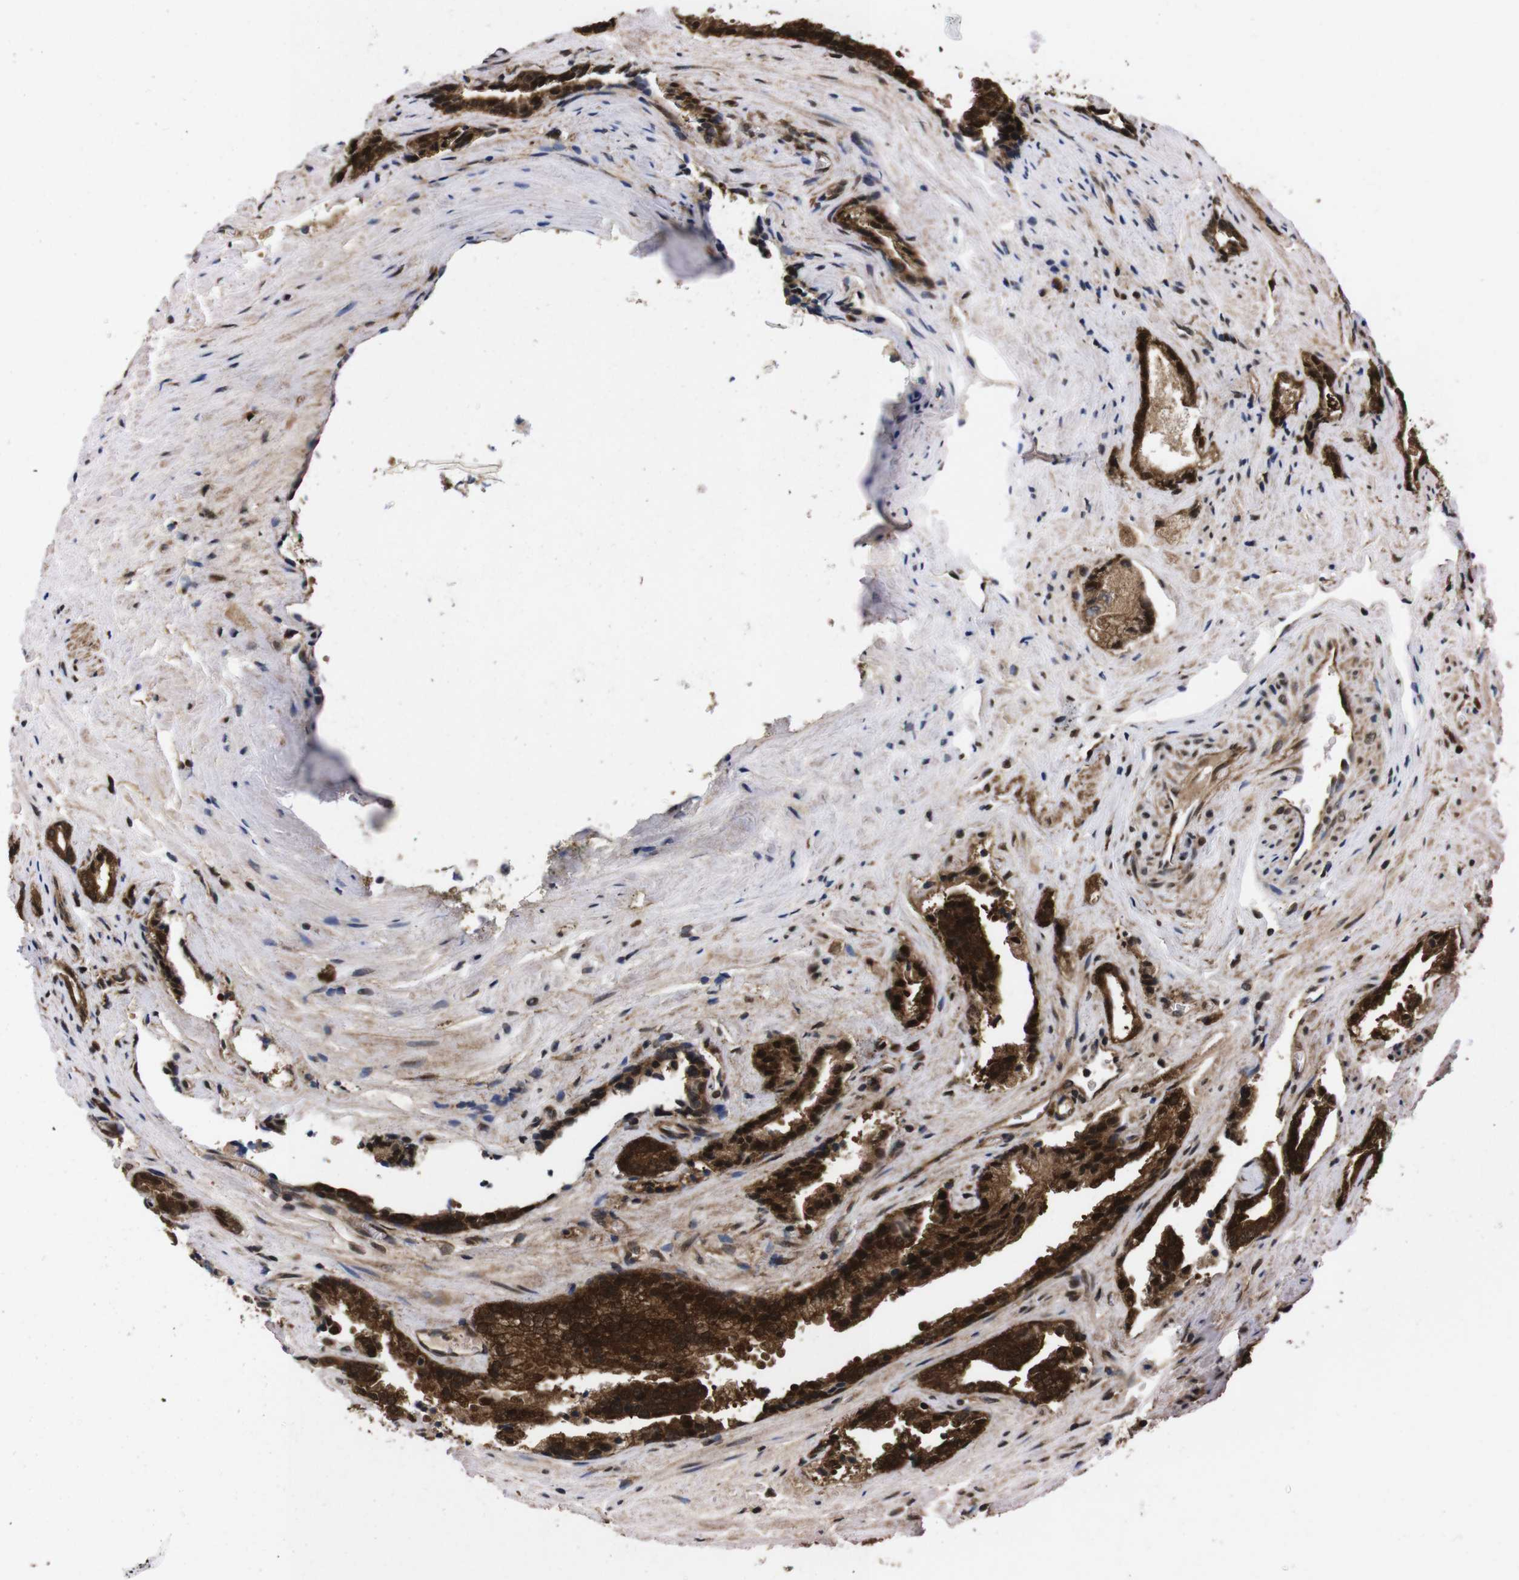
{"staining": {"intensity": "strong", "quantity": ">75%", "location": "cytoplasmic/membranous,nuclear"}, "tissue": "prostate cancer", "cell_type": "Tumor cells", "image_type": "cancer", "snomed": [{"axis": "morphology", "description": "Adenocarcinoma, Low grade"}, {"axis": "topography", "description": "Prostate"}], "caption": "Prostate low-grade adenocarcinoma stained for a protein reveals strong cytoplasmic/membranous and nuclear positivity in tumor cells.", "gene": "UBQLN2", "patient": {"sex": "male", "age": 60}}